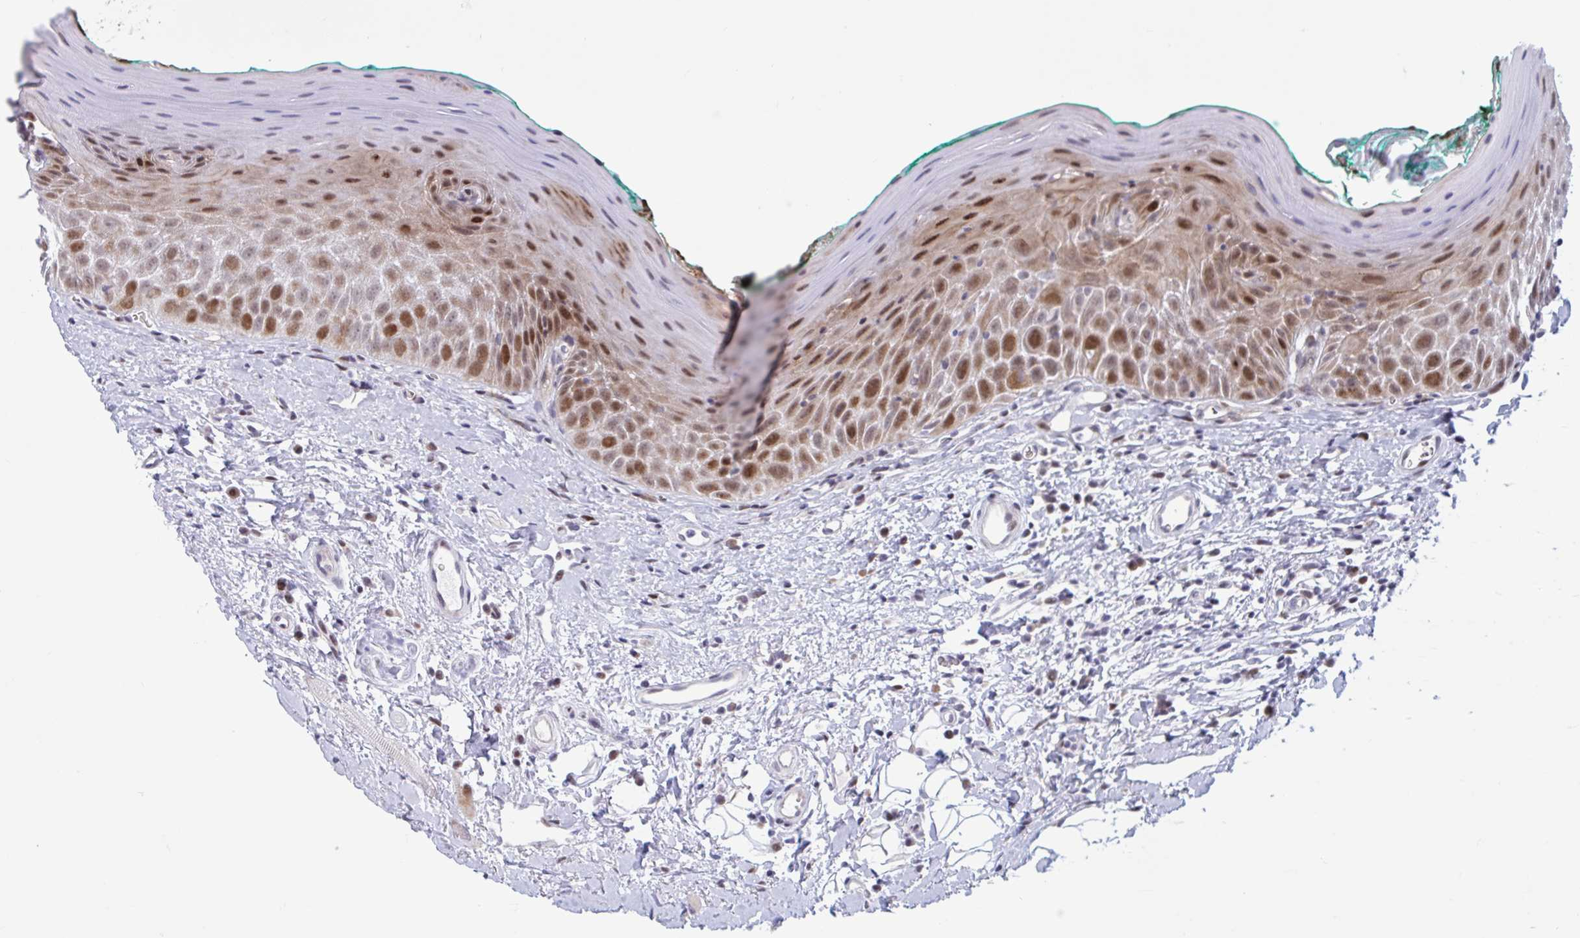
{"staining": {"intensity": "moderate", "quantity": "25%-75%", "location": "cytoplasmic/membranous,nuclear"}, "tissue": "oral mucosa", "cell_type": "Squamous epithelial cells", "image_type": "normal", "snomed": [{"axis": "morphology", "description": "Normal tissue, NOS"}, {"axis": "topography", "description": "Oral tissue"}, {"axis": "topography", "description": "Tounge, NOS"}], "caption": "About 25%-75% of squamous epithelial cells in unremarkable oral mucosa reveal moderate cytoplasmic/membranous,nuclear protein positivity as visualized by brown immunohistochemical staining.", "gene": "RBL1", "patient": {"sex": "male", "age": 83}}